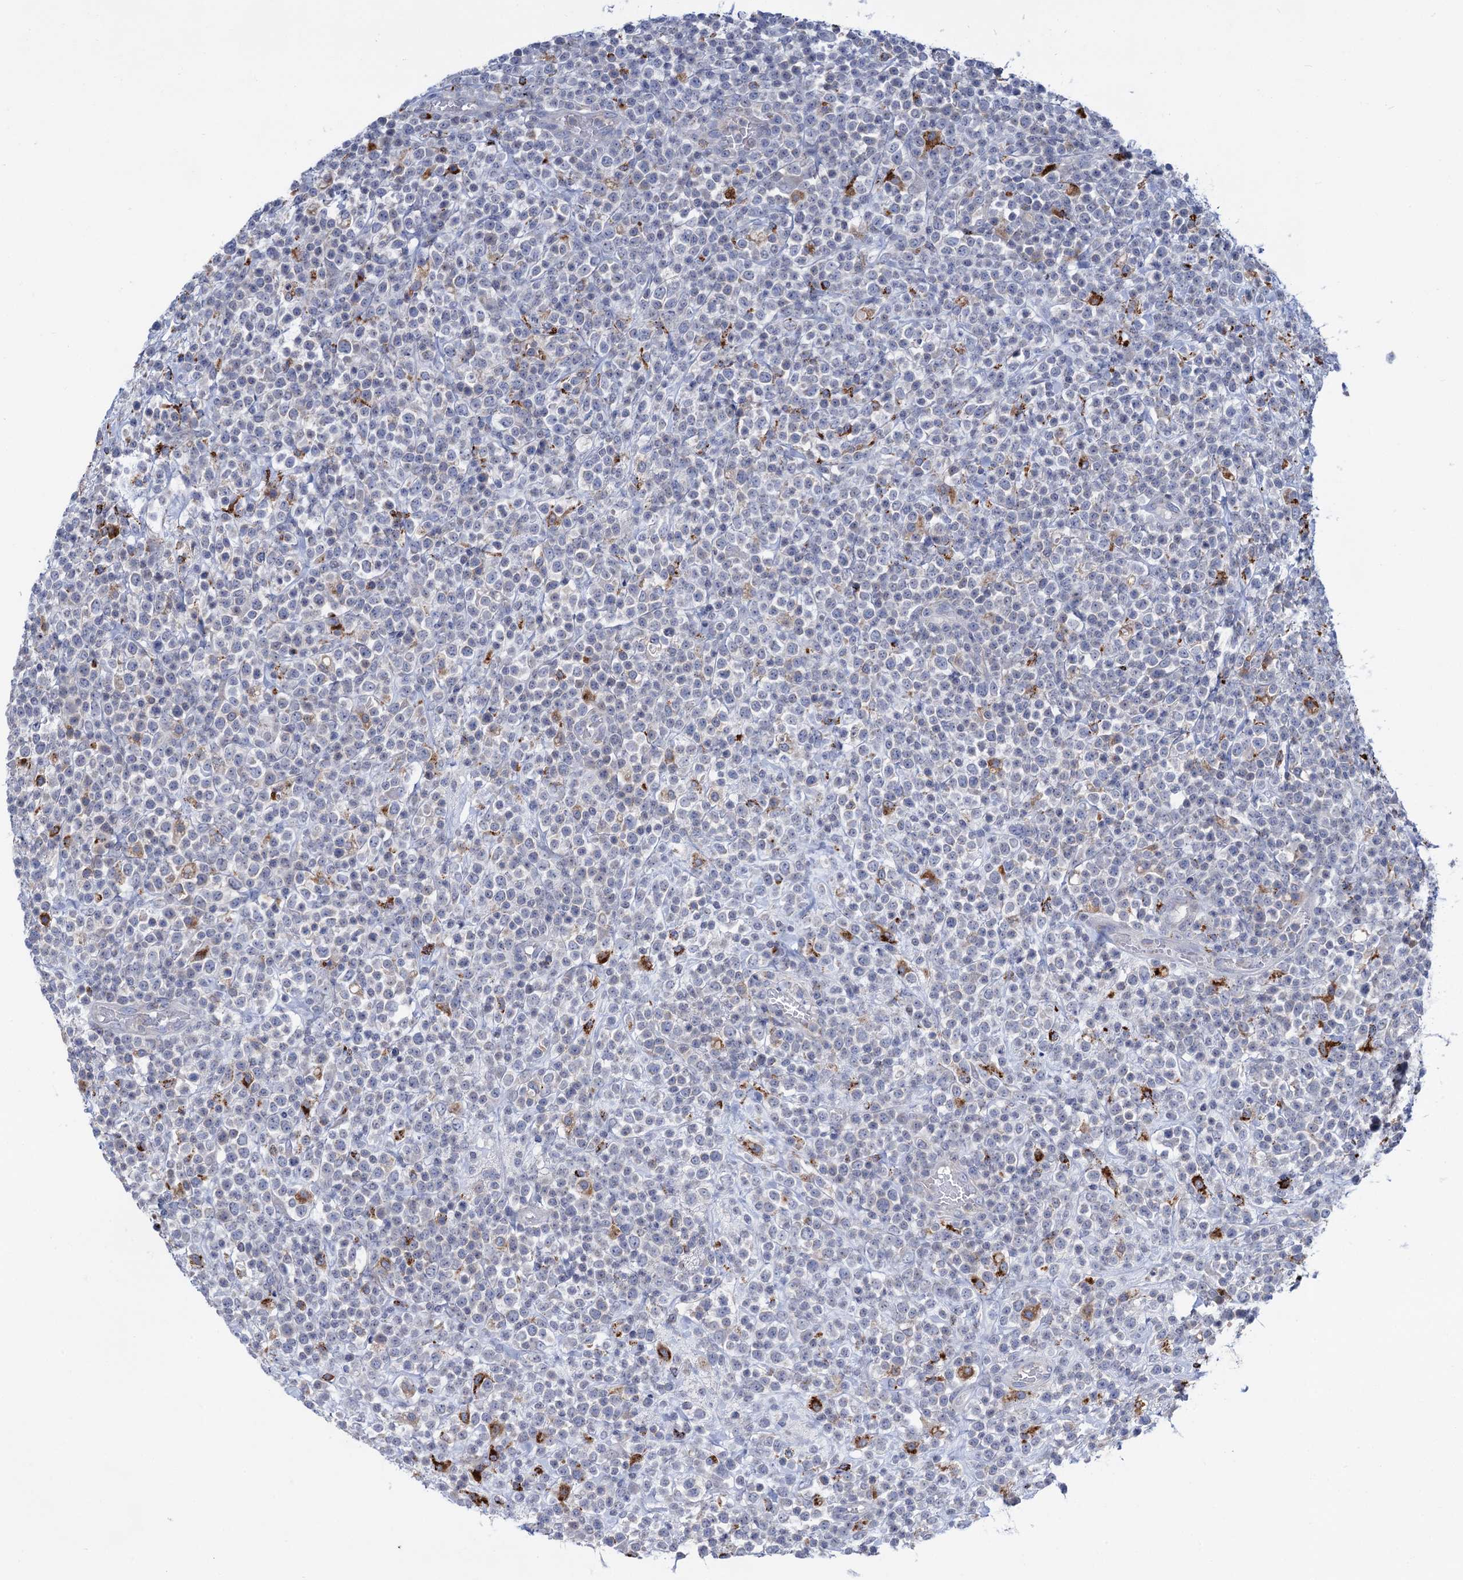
{"staining": {"intensity": "negative", "quantity": "none", "location": "none"}, "tissue": "lymphoma", "cell_type": "Tumor cells", "image_type": "cancer", "snomed": [{"axis": "morphology", "description": "Malignant lymphoma, non-Hodgkin's type, High grade"}, {"axis": "topography", "description": "Colon"}], "caption": "Immunohistochemistry (IHC) photomicrograph of neoplastic tissue: human lymphoma stained with DAB (3,3'-diaminobenzidine) exhibits no significant protein positivity in tumor cells.", "gene": "ANKS3", "patient": {"sex": "female", "age": 53}}